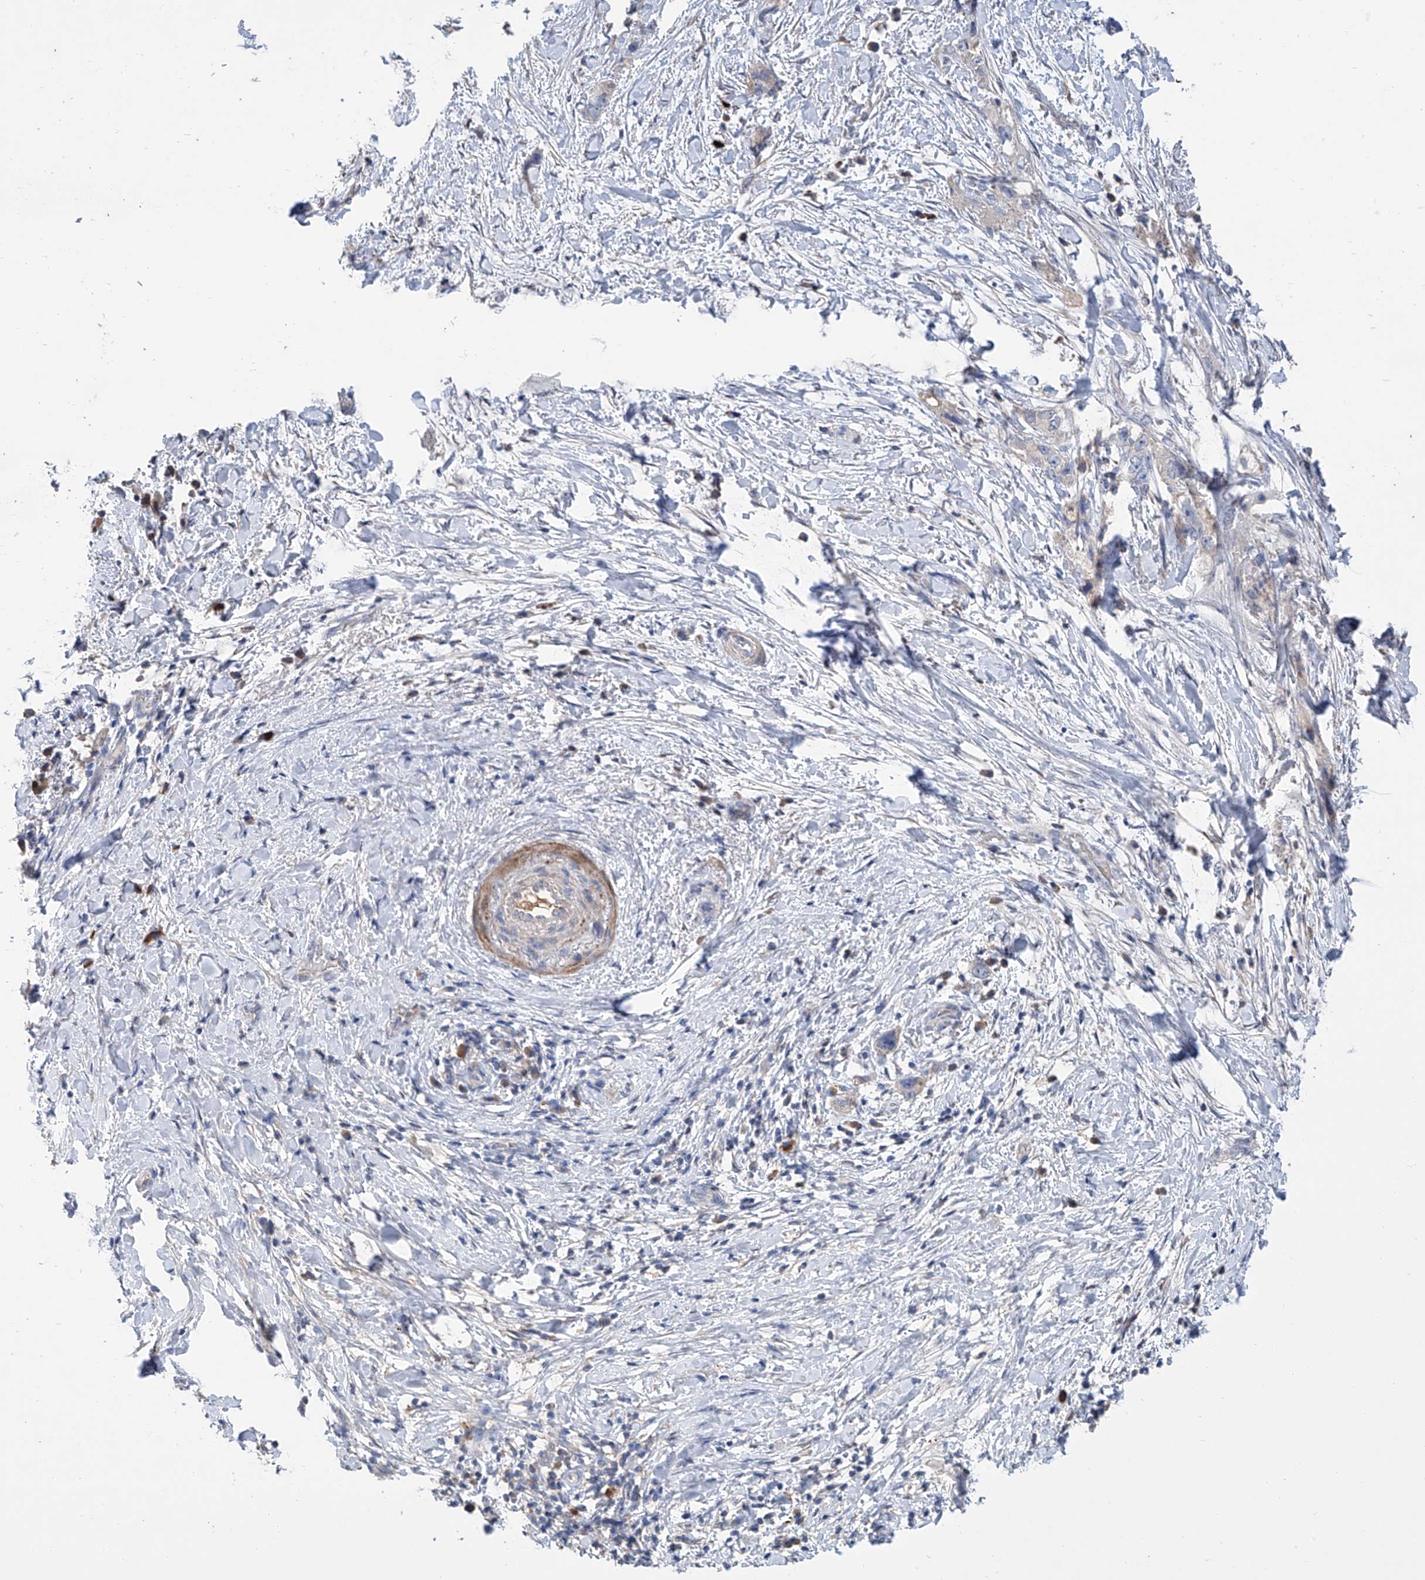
{"staining": {"intensity": "negative", "quantity": "none", "location": "none"}, "tissue": "pancreatic cancer", "cell_type": "Tumor cells", "image_type": "cancer", "snomed": [{"axis": "morphology", "description": "Adenocarcinoma, NOS"}, {"axis": "topography", "description": "Pancreas"}], "caption": "Human pancreatic adenocarcinoma stained for a protein using IHC exhibits no staining in tumor cells.", "gene": "GPT", "patient": {"sex": "female", "age": 73}}